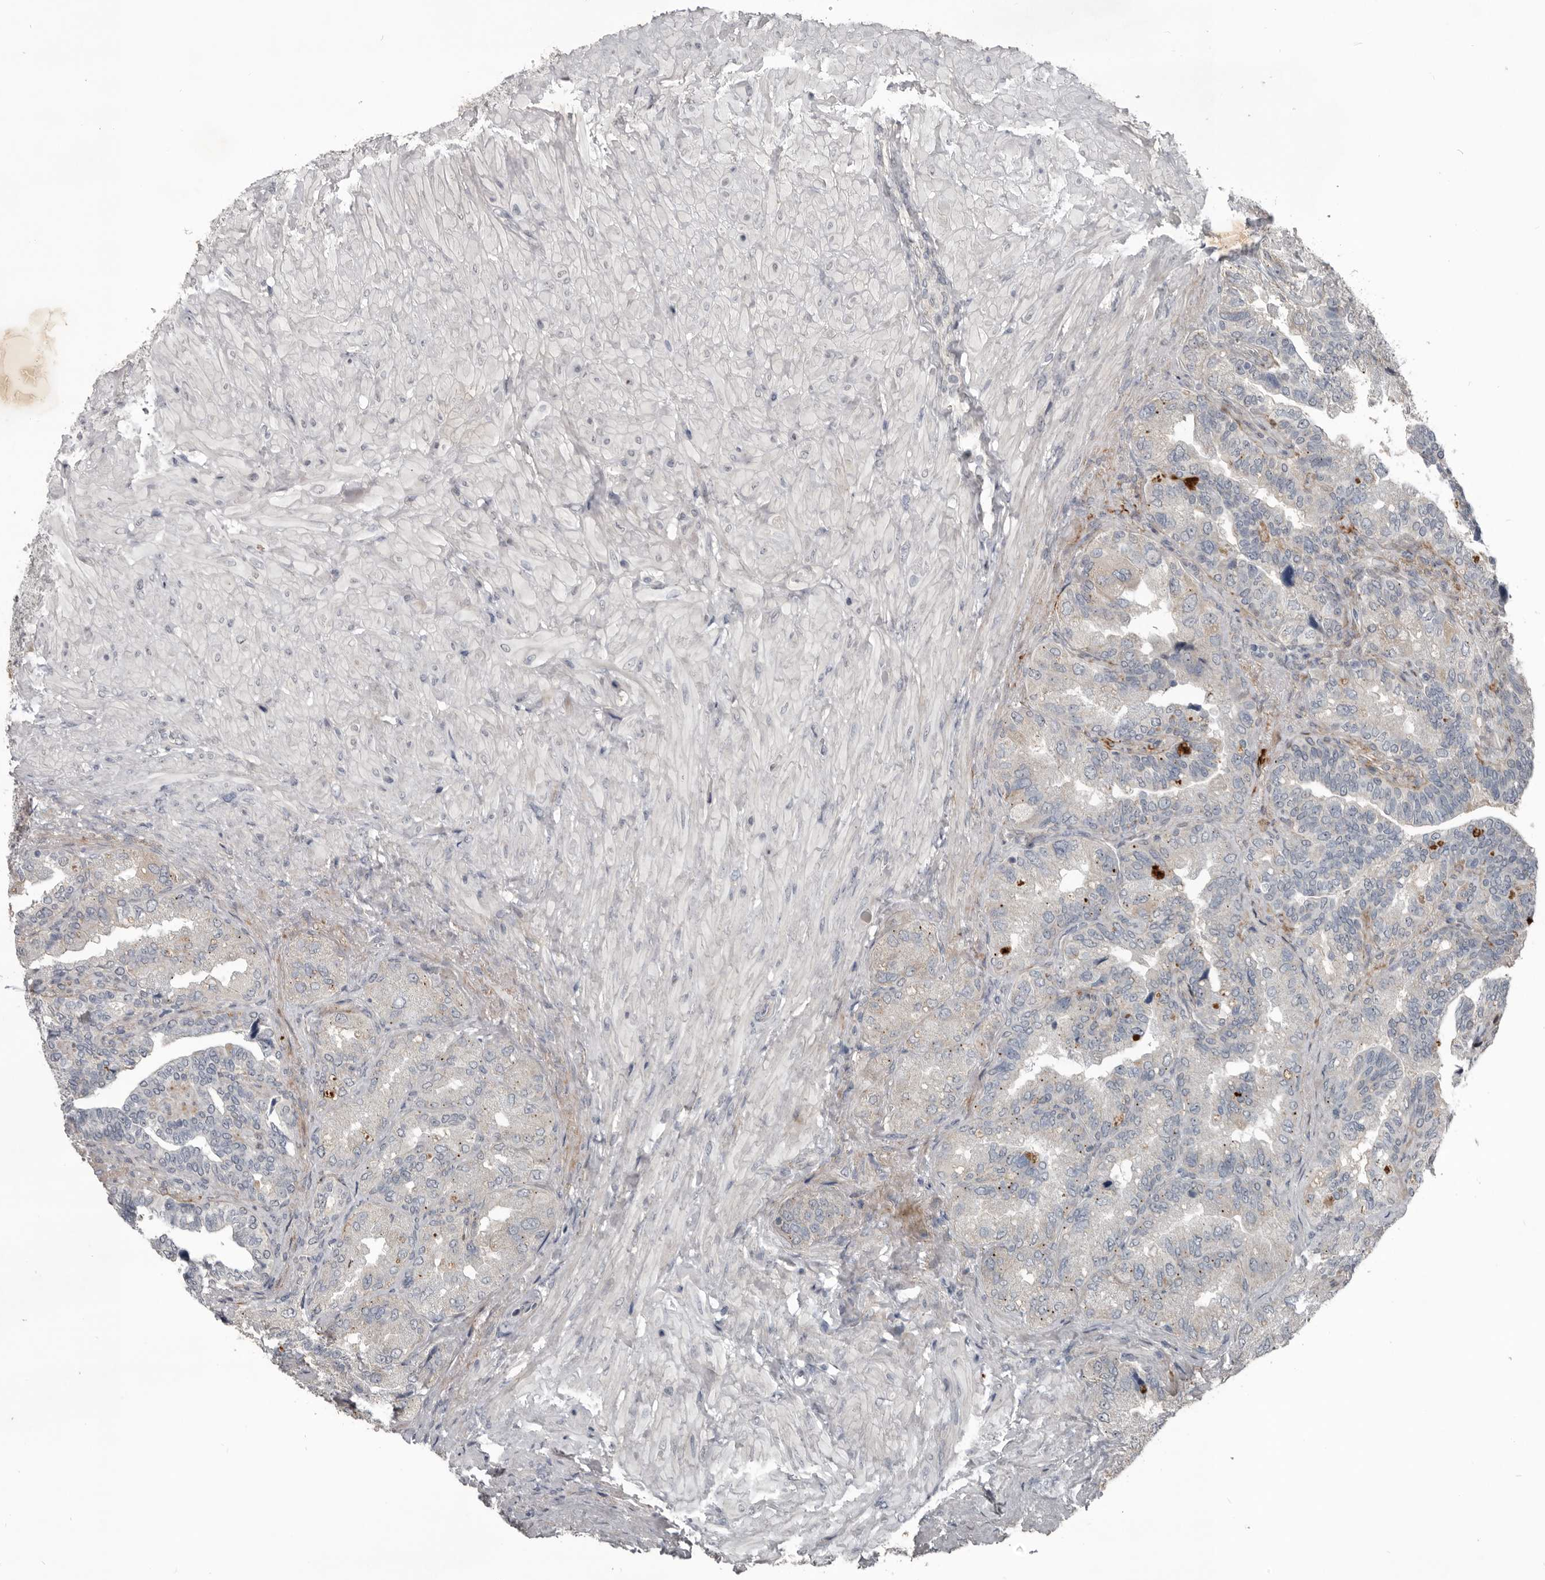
{"staining": {"intensity": "negative", "quantity": "none", "location": "none"}, "tissue": "seminal vesicle", "cell_type": "Glandular cells", "image_type": "normal", "snomed": [{"axis": "morphology", "description": "Normal tissue, NOS"}, {"axis": "topography", "description": "Seminal veicle"}, {"axis": "topography", "description": "Peripheral nerve tissue"}], "caption": "The IHC histopathology image has no significant positivity in glandular cells of seminal vesicle. (DAB IHC, high magnification).", "gene": "C1orf216", "patient": {"sex": "male", "age": 63}}